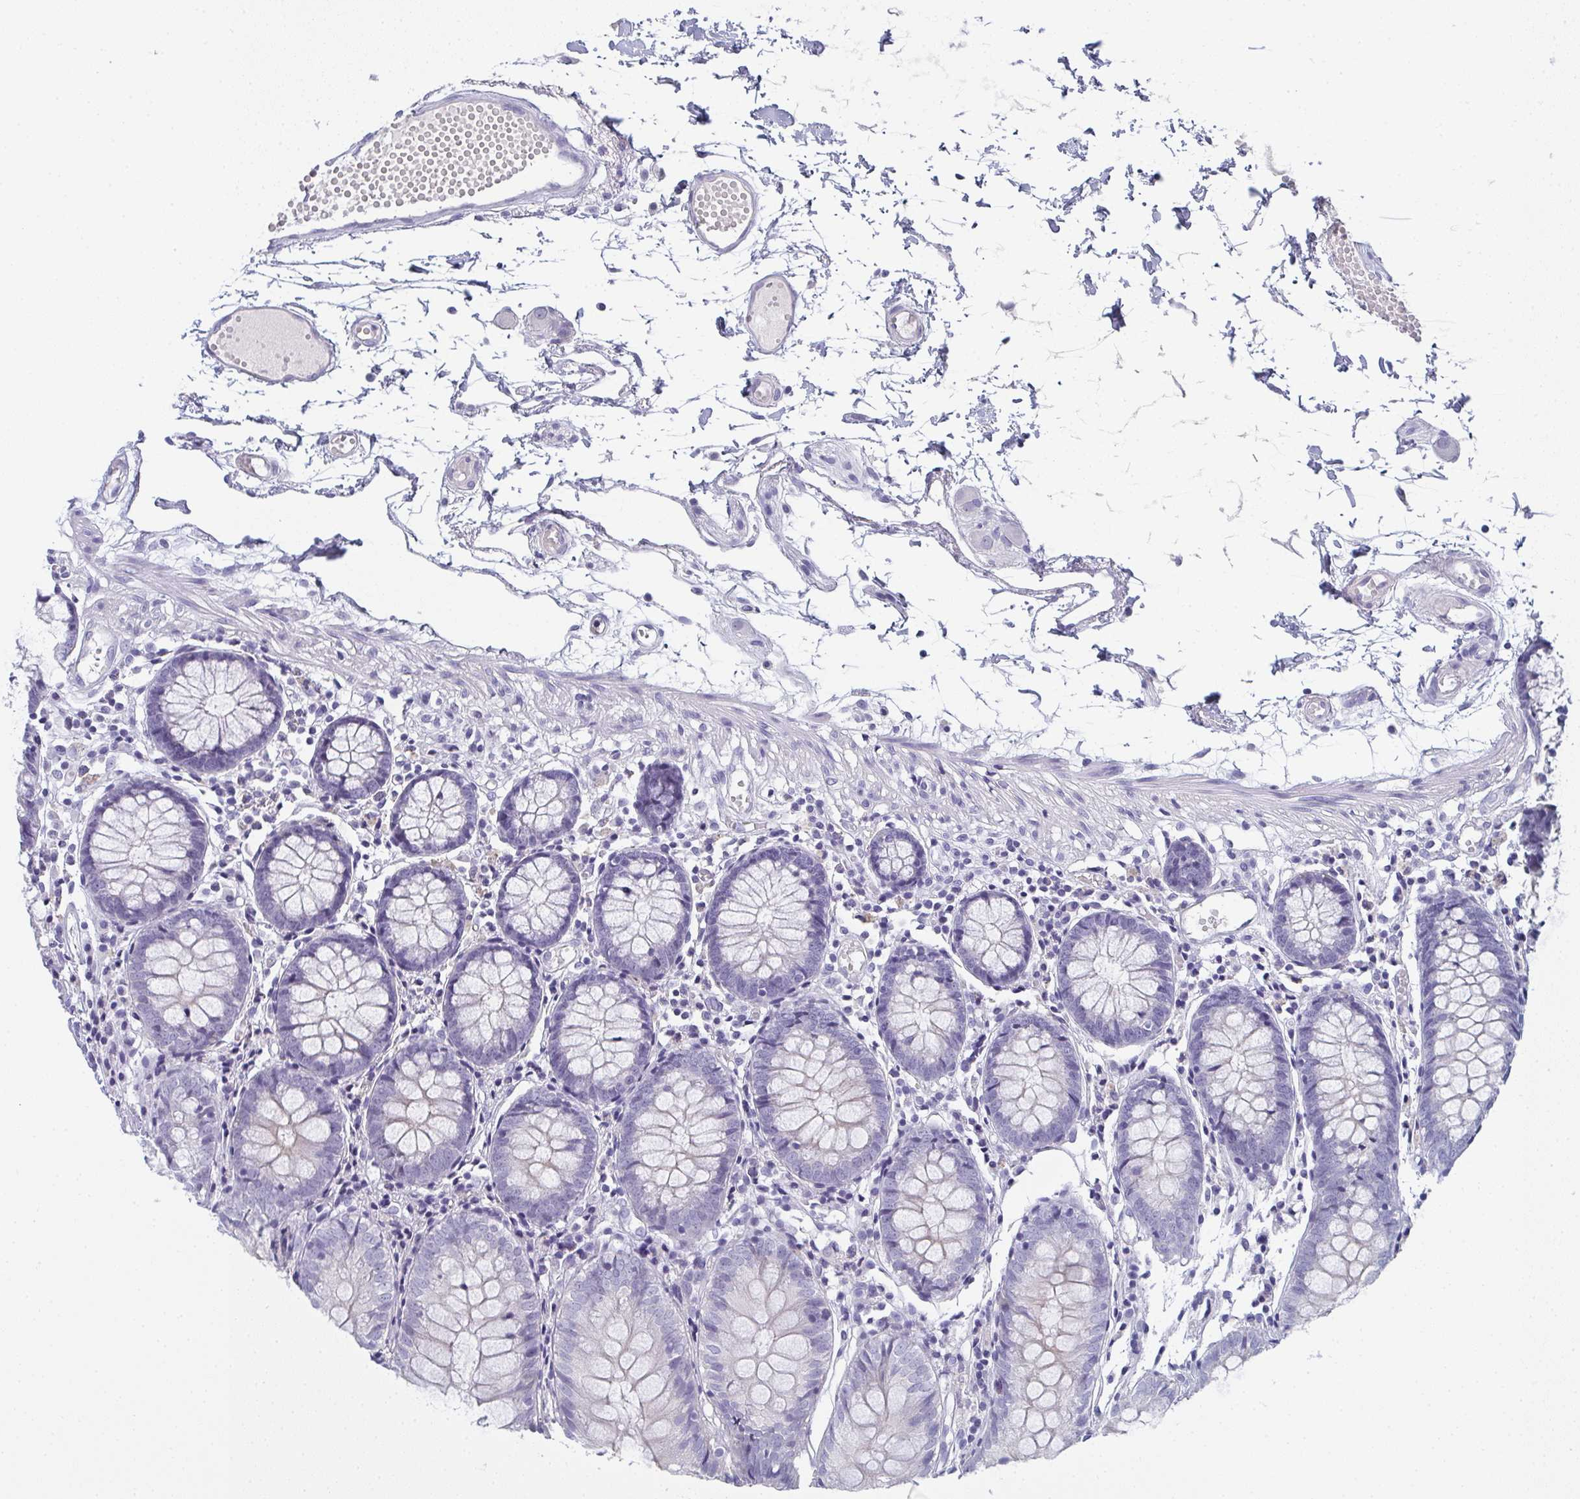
{"staining": {"intensity": "negative", "quantity": "none", "location": "none"}, "tissue": "colon", "cell_type": "Endothelial cells", "image_type": "normal", "snomed": [{"axis": "morphology", "description": "Normal tissue, NOS"}, {"axis": "morphology", "description": "Adenocarcinoma, NOS"}, {"axis": "topography", "description": "Colon"}], "caption": "The photomicrograph demonstrates no staining of endothelial cells in benign colon. (Brightfield microscopy of DAB immunohistochemistry (IHC) at high magnification).", "gene": "SLC36A2", "patient": {"sex": "male", "age": 83}}